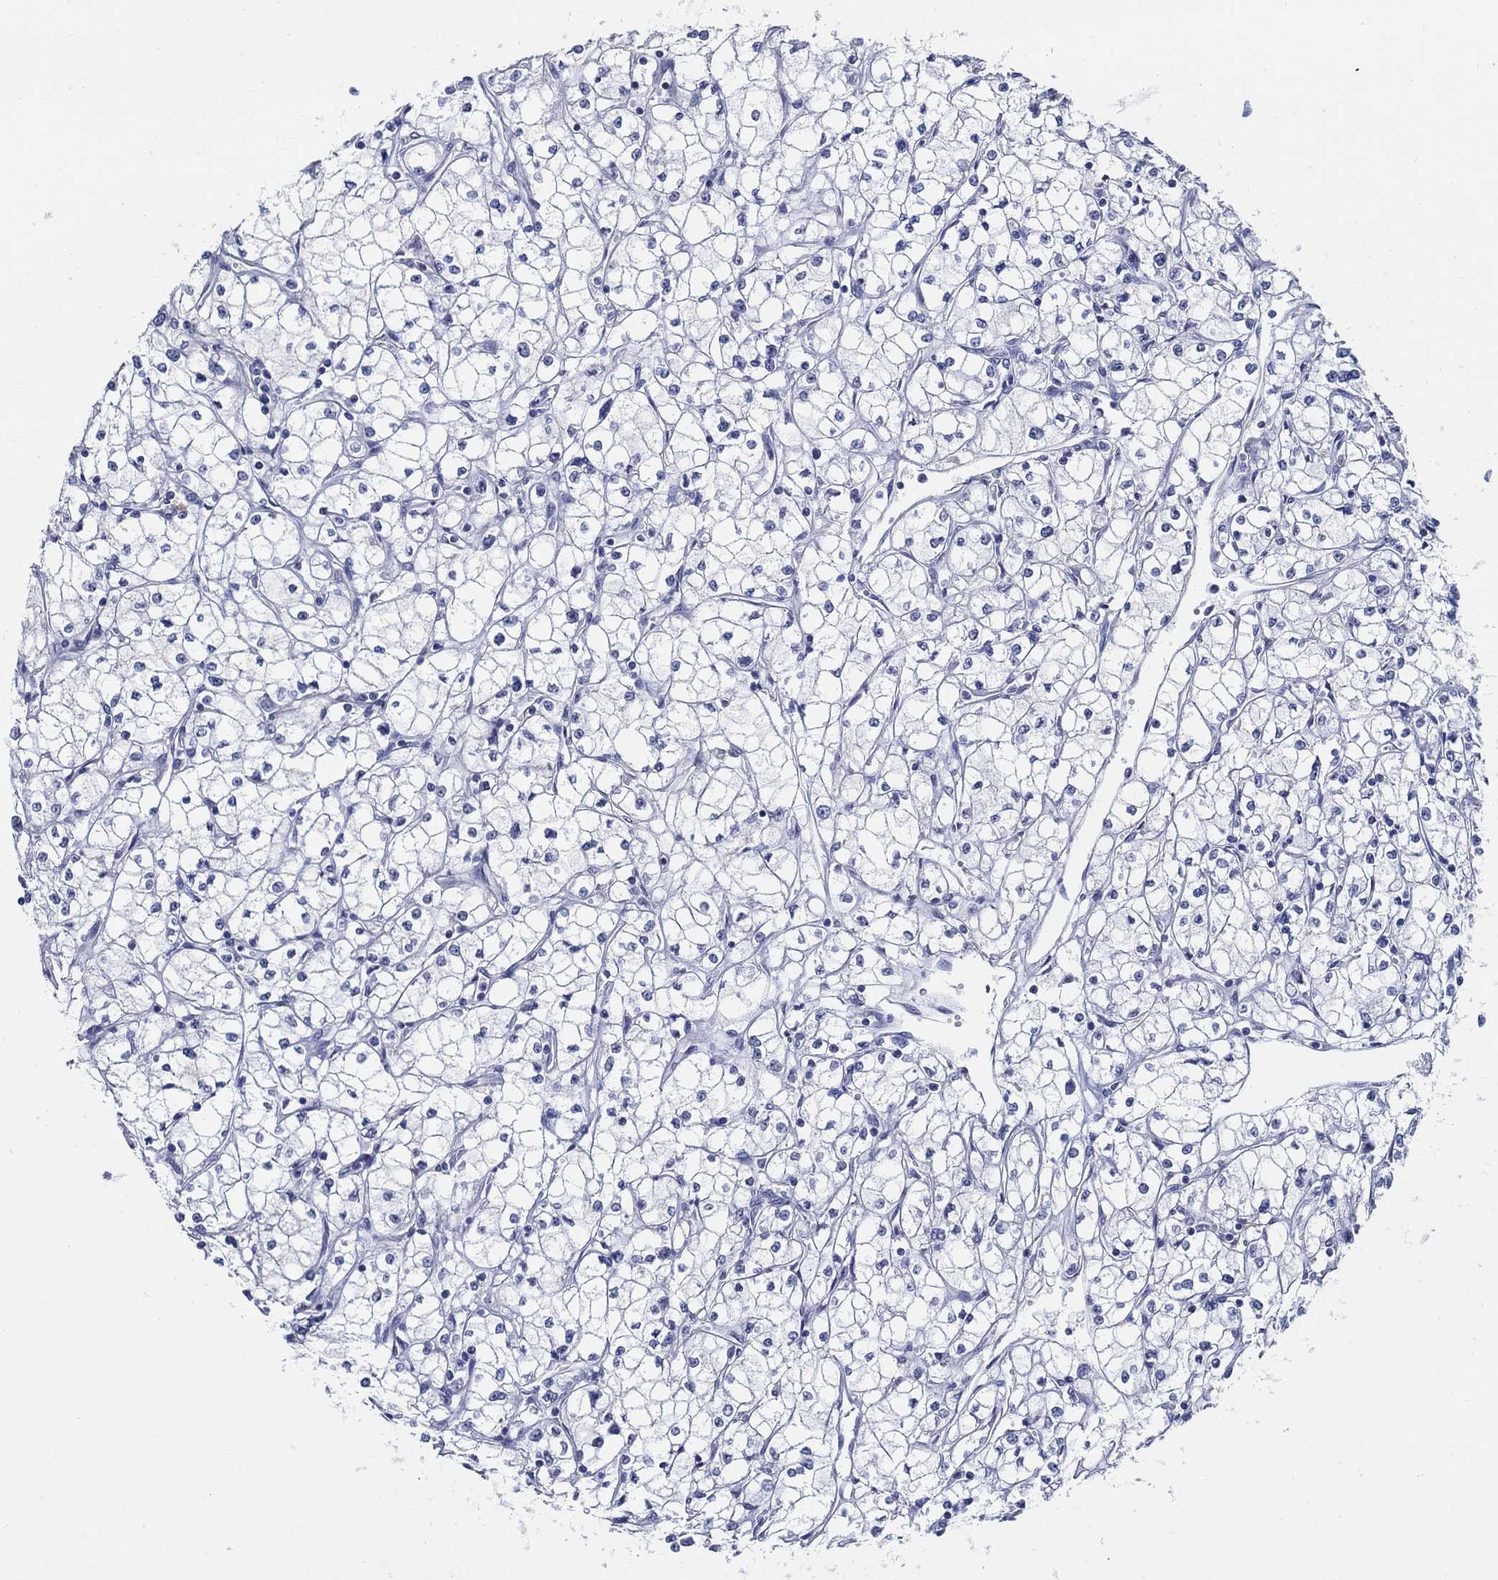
{"staining": {"intensity": "negative", "quantity": "none", "location": "none"}, "tissue": "renal cancer", "cell_type": "Tumor cells", "image_type": "cancer", "snomed": [{"axis": "morphology", "description": "Adenocarcinoma, NOS"}, {"axis": "topography", "description": "Kidney"}], "caption": "Protein analysis of renal cancer (adenocarcinoma) exhibits no significant expression in tumor cells.", "gene": "USP29", "patient": {"sex": "male", "age": 67}}